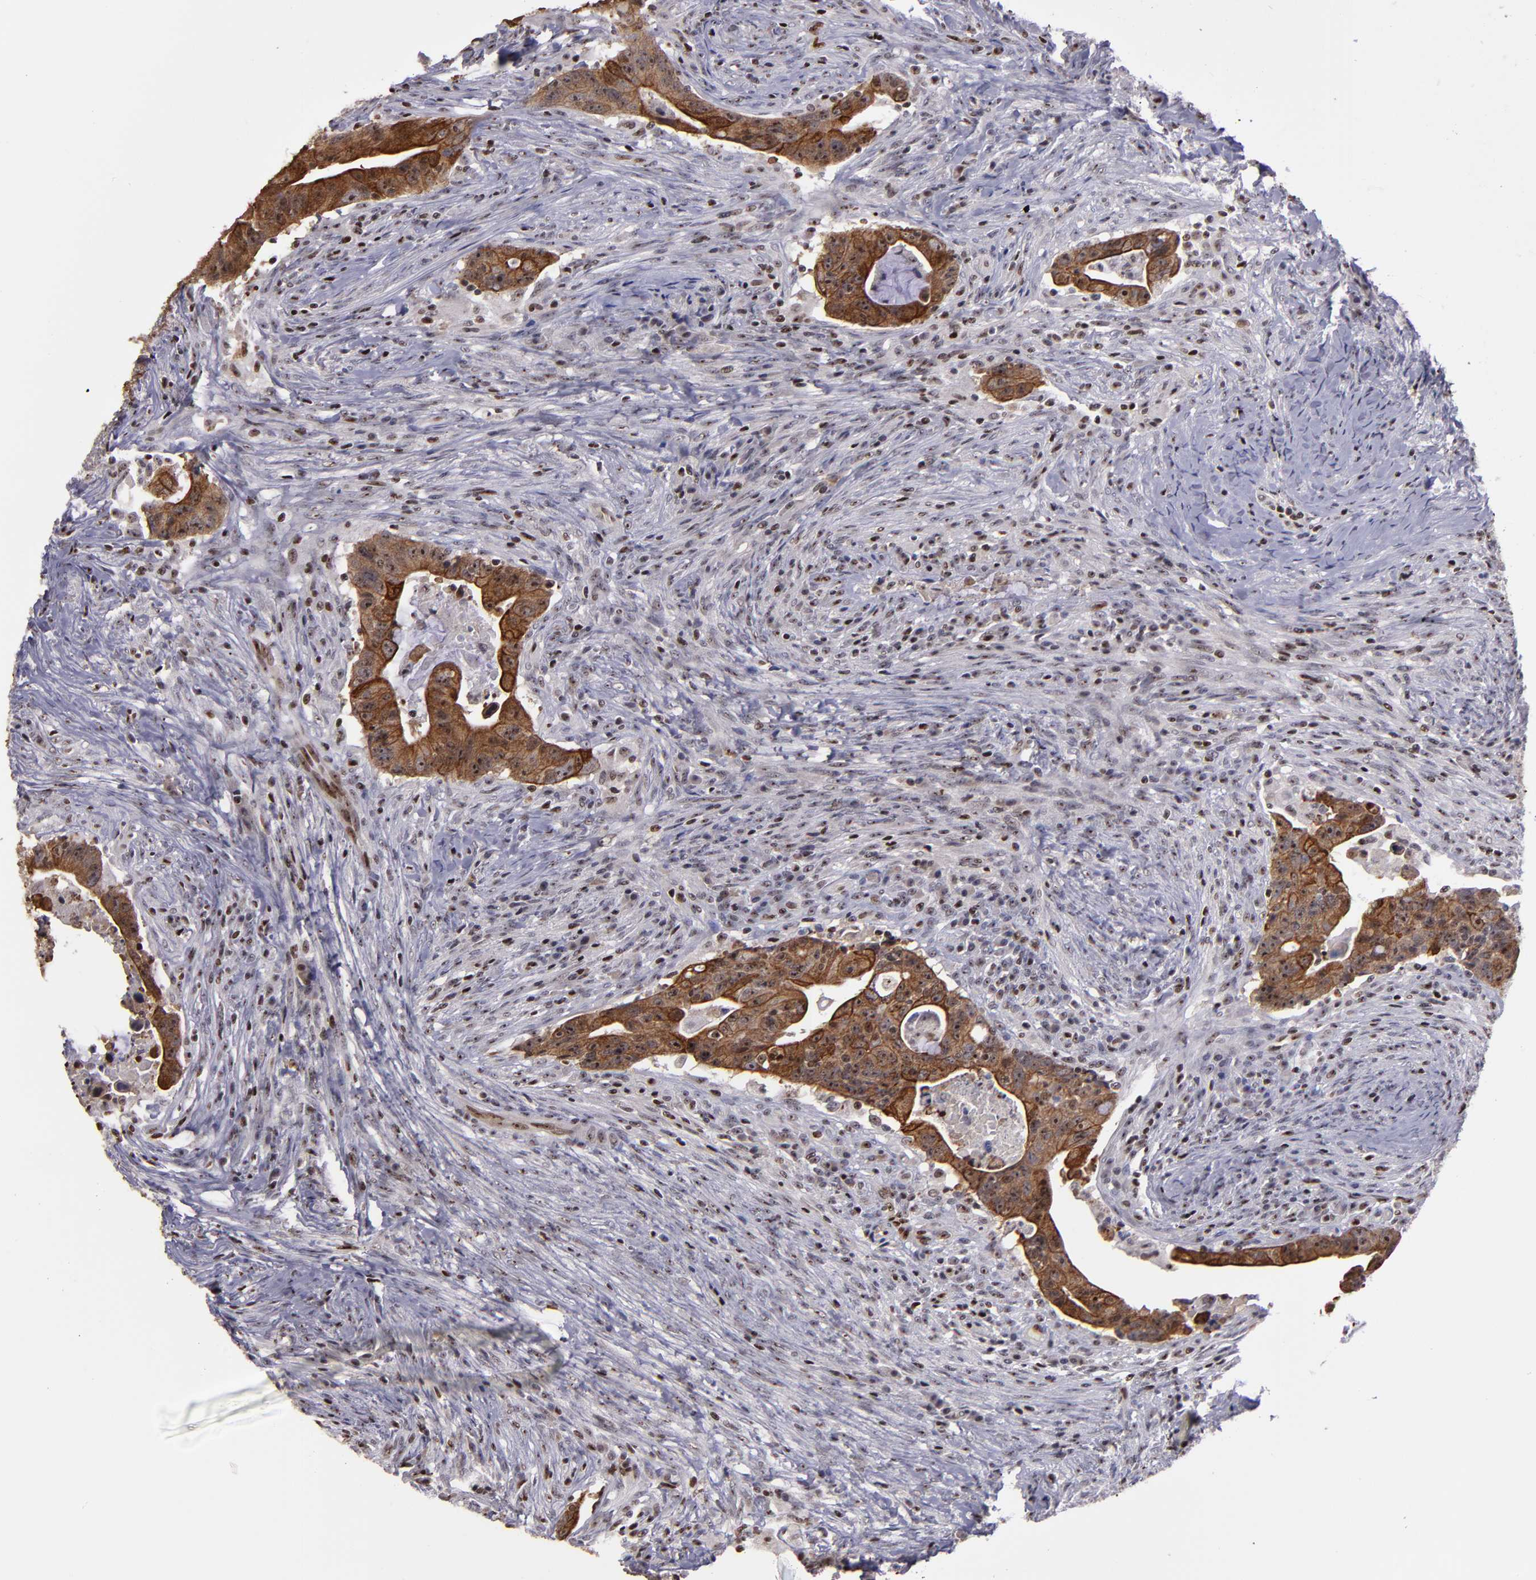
{"staining": {"intensity": "moderate", "quantity": ">75%", "location": "cytoplasmic/membranous,nuclear"}, "tissue": "colorectal cancer", "cell_type": "Tumor cells", "image_type": "cancer", "snomed": [{"axis": "morphology", "description": "Adenocarcinoma, NOS"}, {"axis": "topography", "description": "Rectum"}], "caption": "Colorectal cancer stained with DAB (3,3'-diaminobenzidine) immunohistochemistry shows medium levels of moderate cytoplasmic/membranous and nuclear expression in approximately >75% of tumor cells. The staining was performed using DAB, with brown indicating positive protein expression. Nuclei are stained blue with hematoxylin.", "gene": "DDX24", "patient": {"sex": "female", "age": 71}}